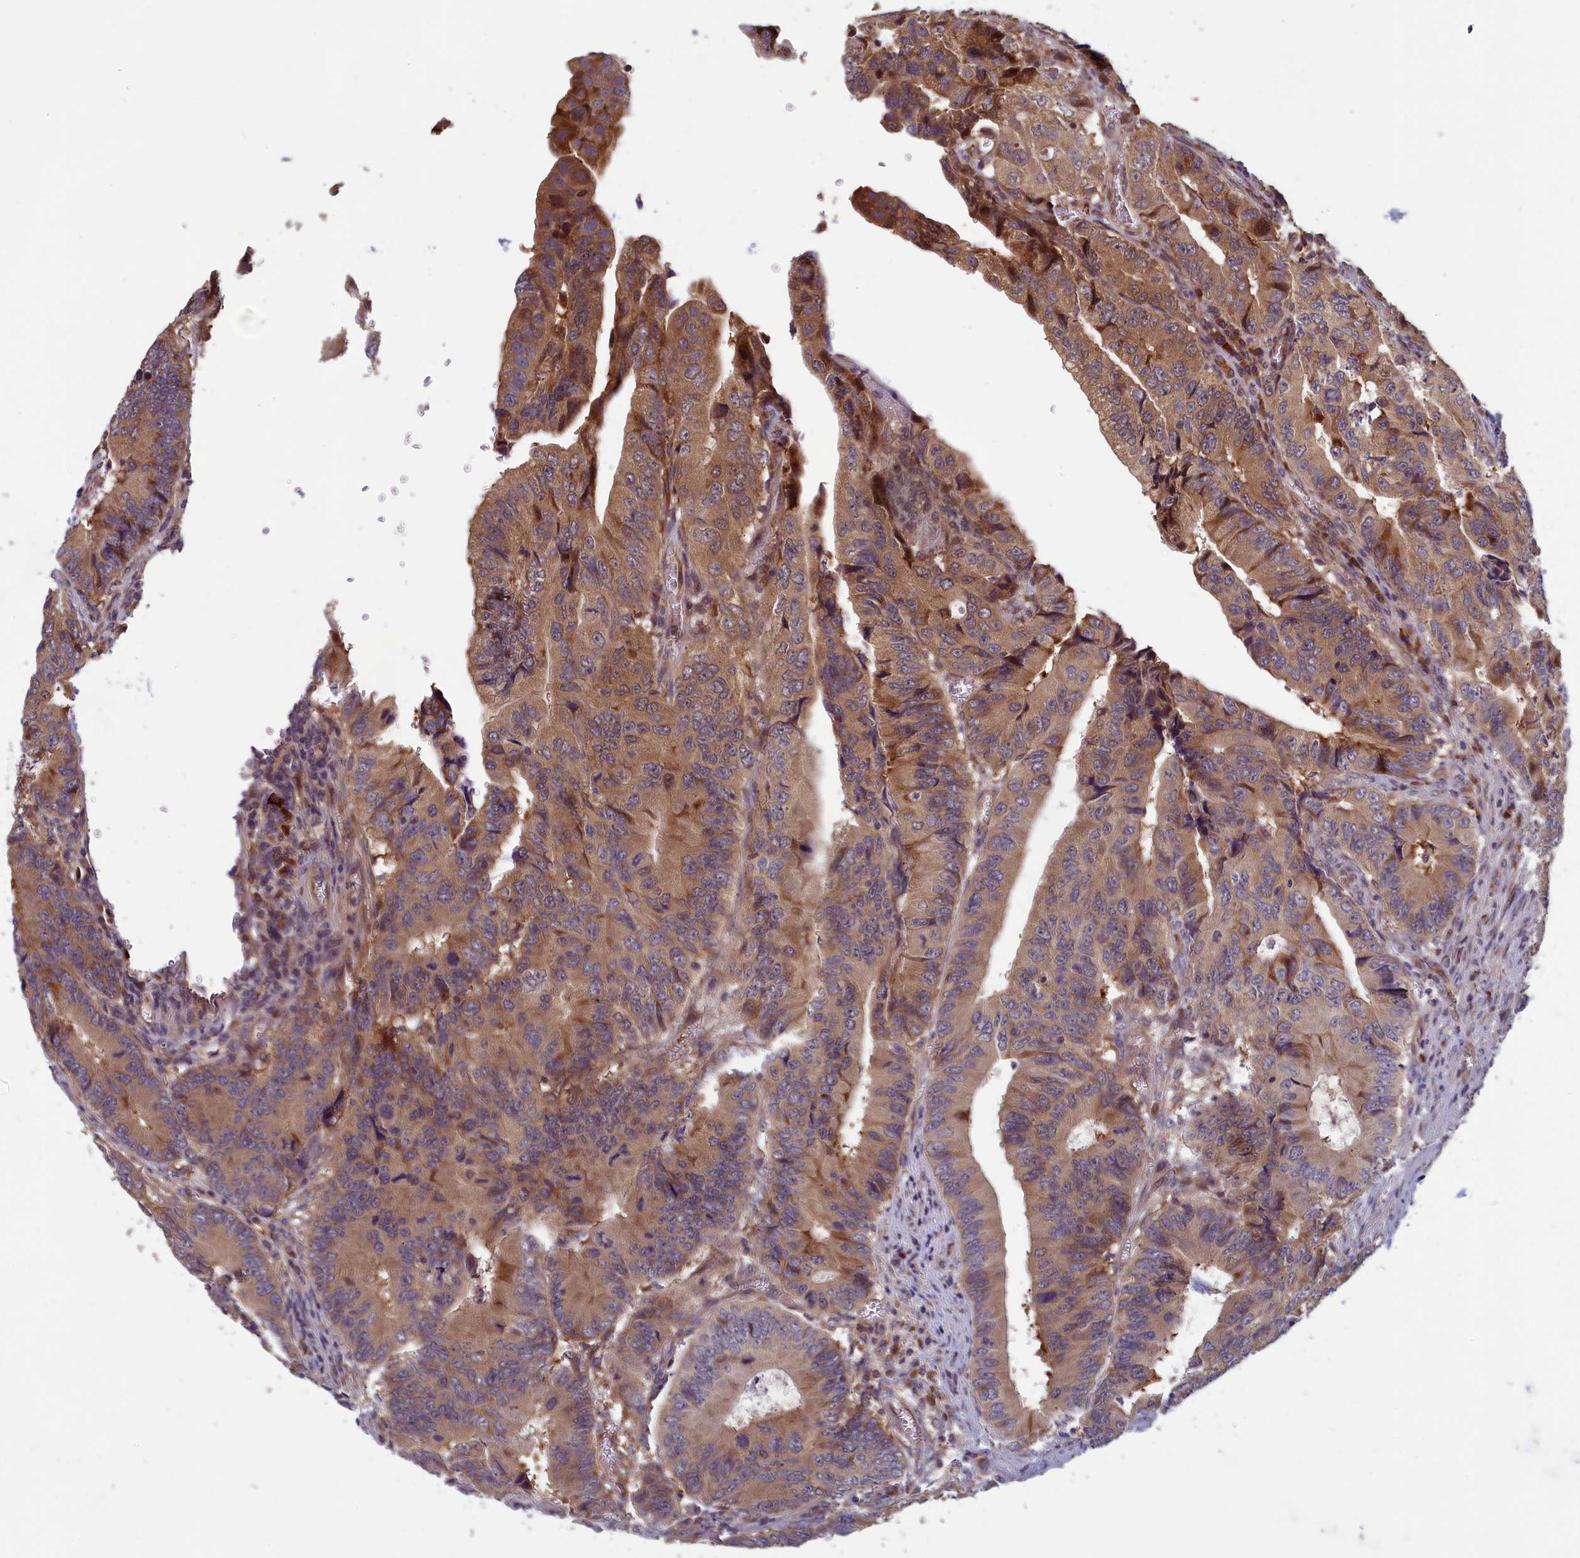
{"staining": {"intensity": "moderate", "quantity": "25%-75%", "location": "cytoplasmic/membranous"}, "tissue": "colorectal cancer", "cell_type": "Tumor cells", "image_type": "cancer", "snomed": [{"axis": "morphology", "description": "Adenocarcinoma, NOS"}, {"axis": "topography", "description": "Colon"}], "caption": "Immunohistochemical staining of human colorectal adenocarcinoma shows medium levels of moderate cytoplasmic/membranous staining in about 25%-75% of tumor cells.", "gene": "CCDC15", "patient": {"sex": "male", "age": 85}}